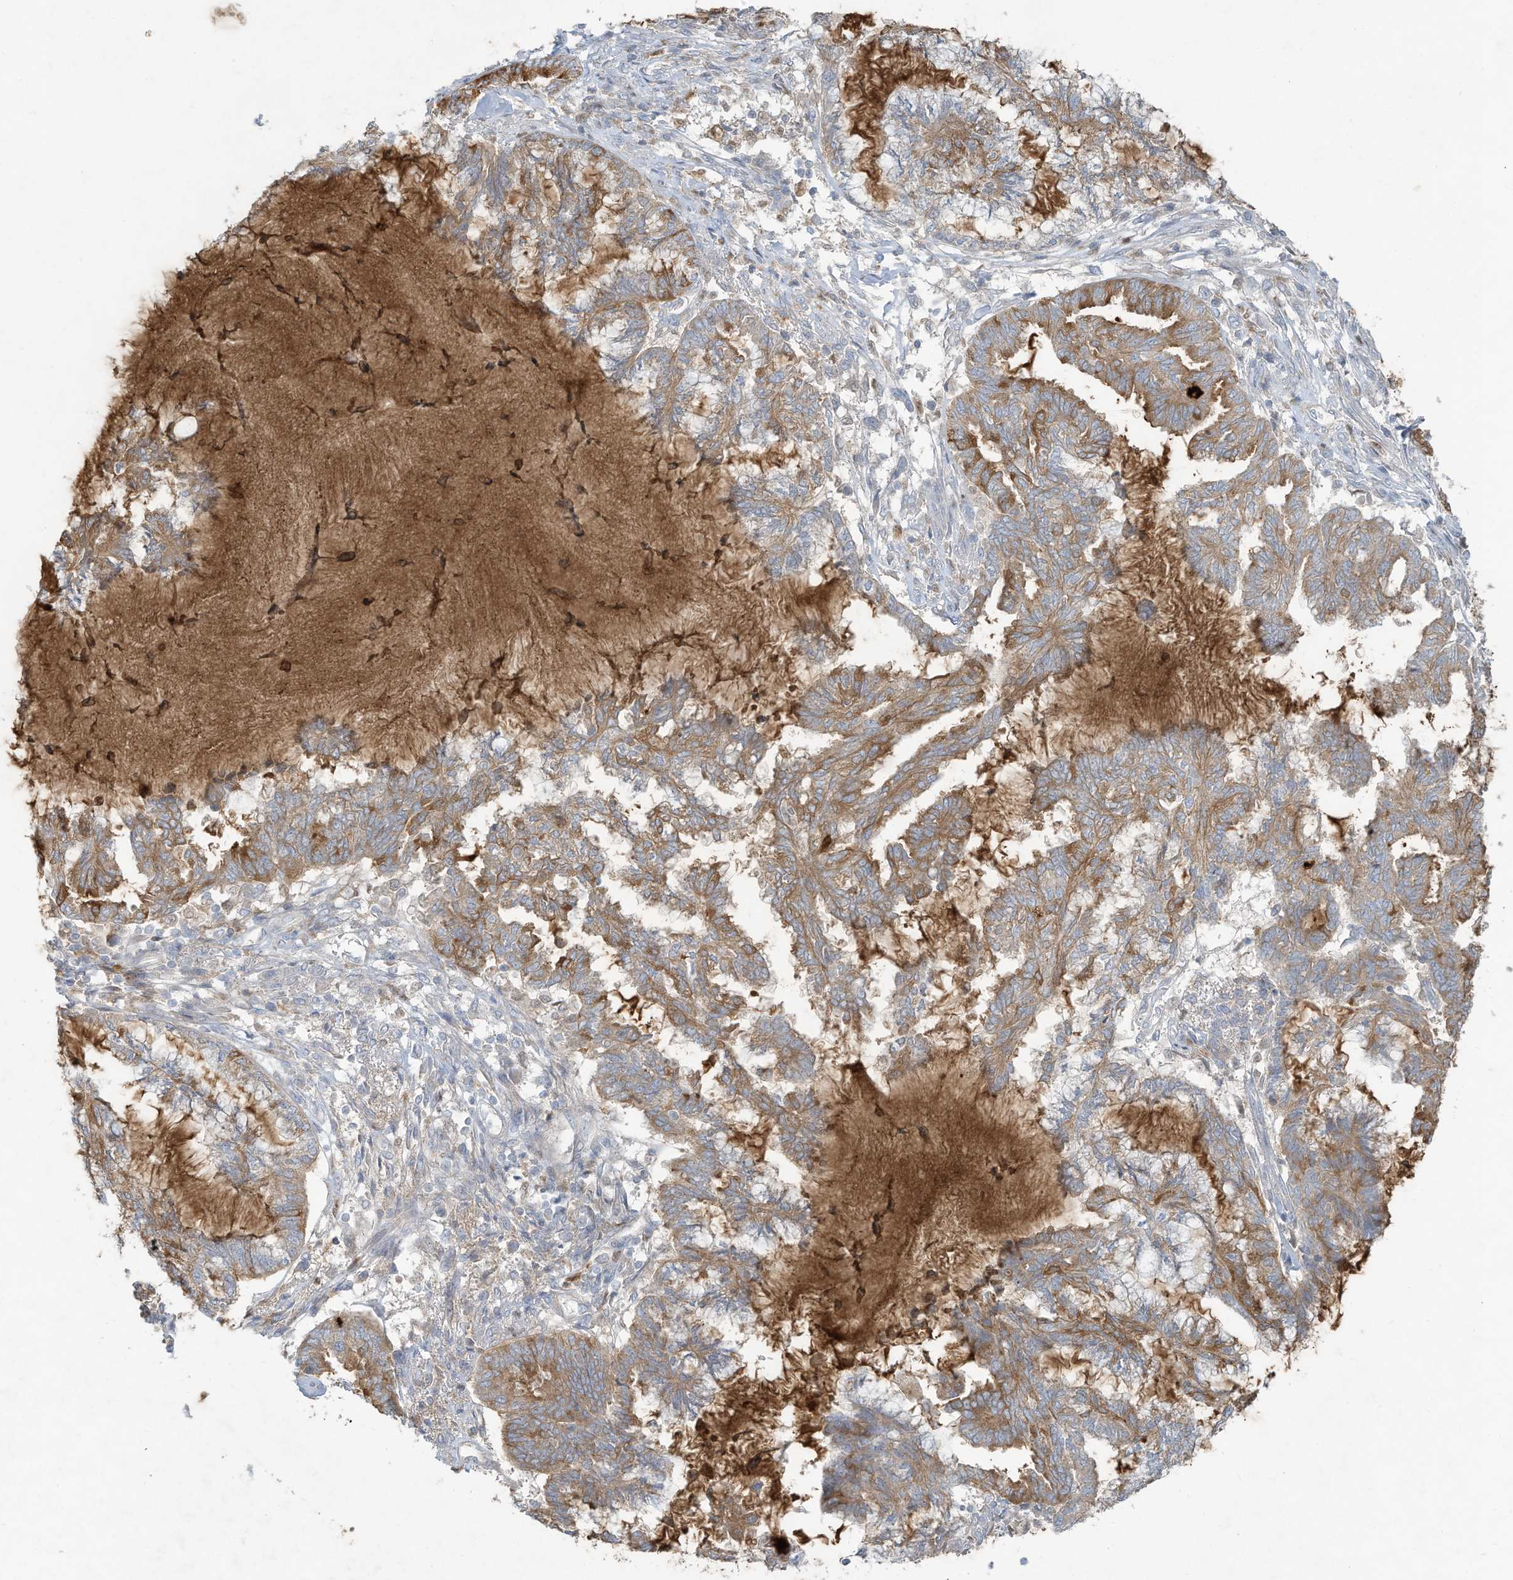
{"staining": {"intensity": "moderate", "quantity": ">75%", "location": "cytoplasmic/membranous"}, "tissue": "endometrial cancer", "cell_type": "Tumor cells", "image_type": "cancer", "snomed": [{"axis": "morphology", "description": "Adenocarcinoma, NOS"}, {"axis": "topography", "description": "Endometrium"}], "caption": "The immunohistochemical stain labels moderate cytoplasmic/membranous positivity in tumor cells of adenocarcinoma (endometrial) tissue. The staining was performed using DAB to visualize the protein expression in brown, while the nuclei were stained in blue with hematoxylin (Magnification: 20x).", "gene": "TUBE1", "patient": {"sex": "female", "age": 86}}